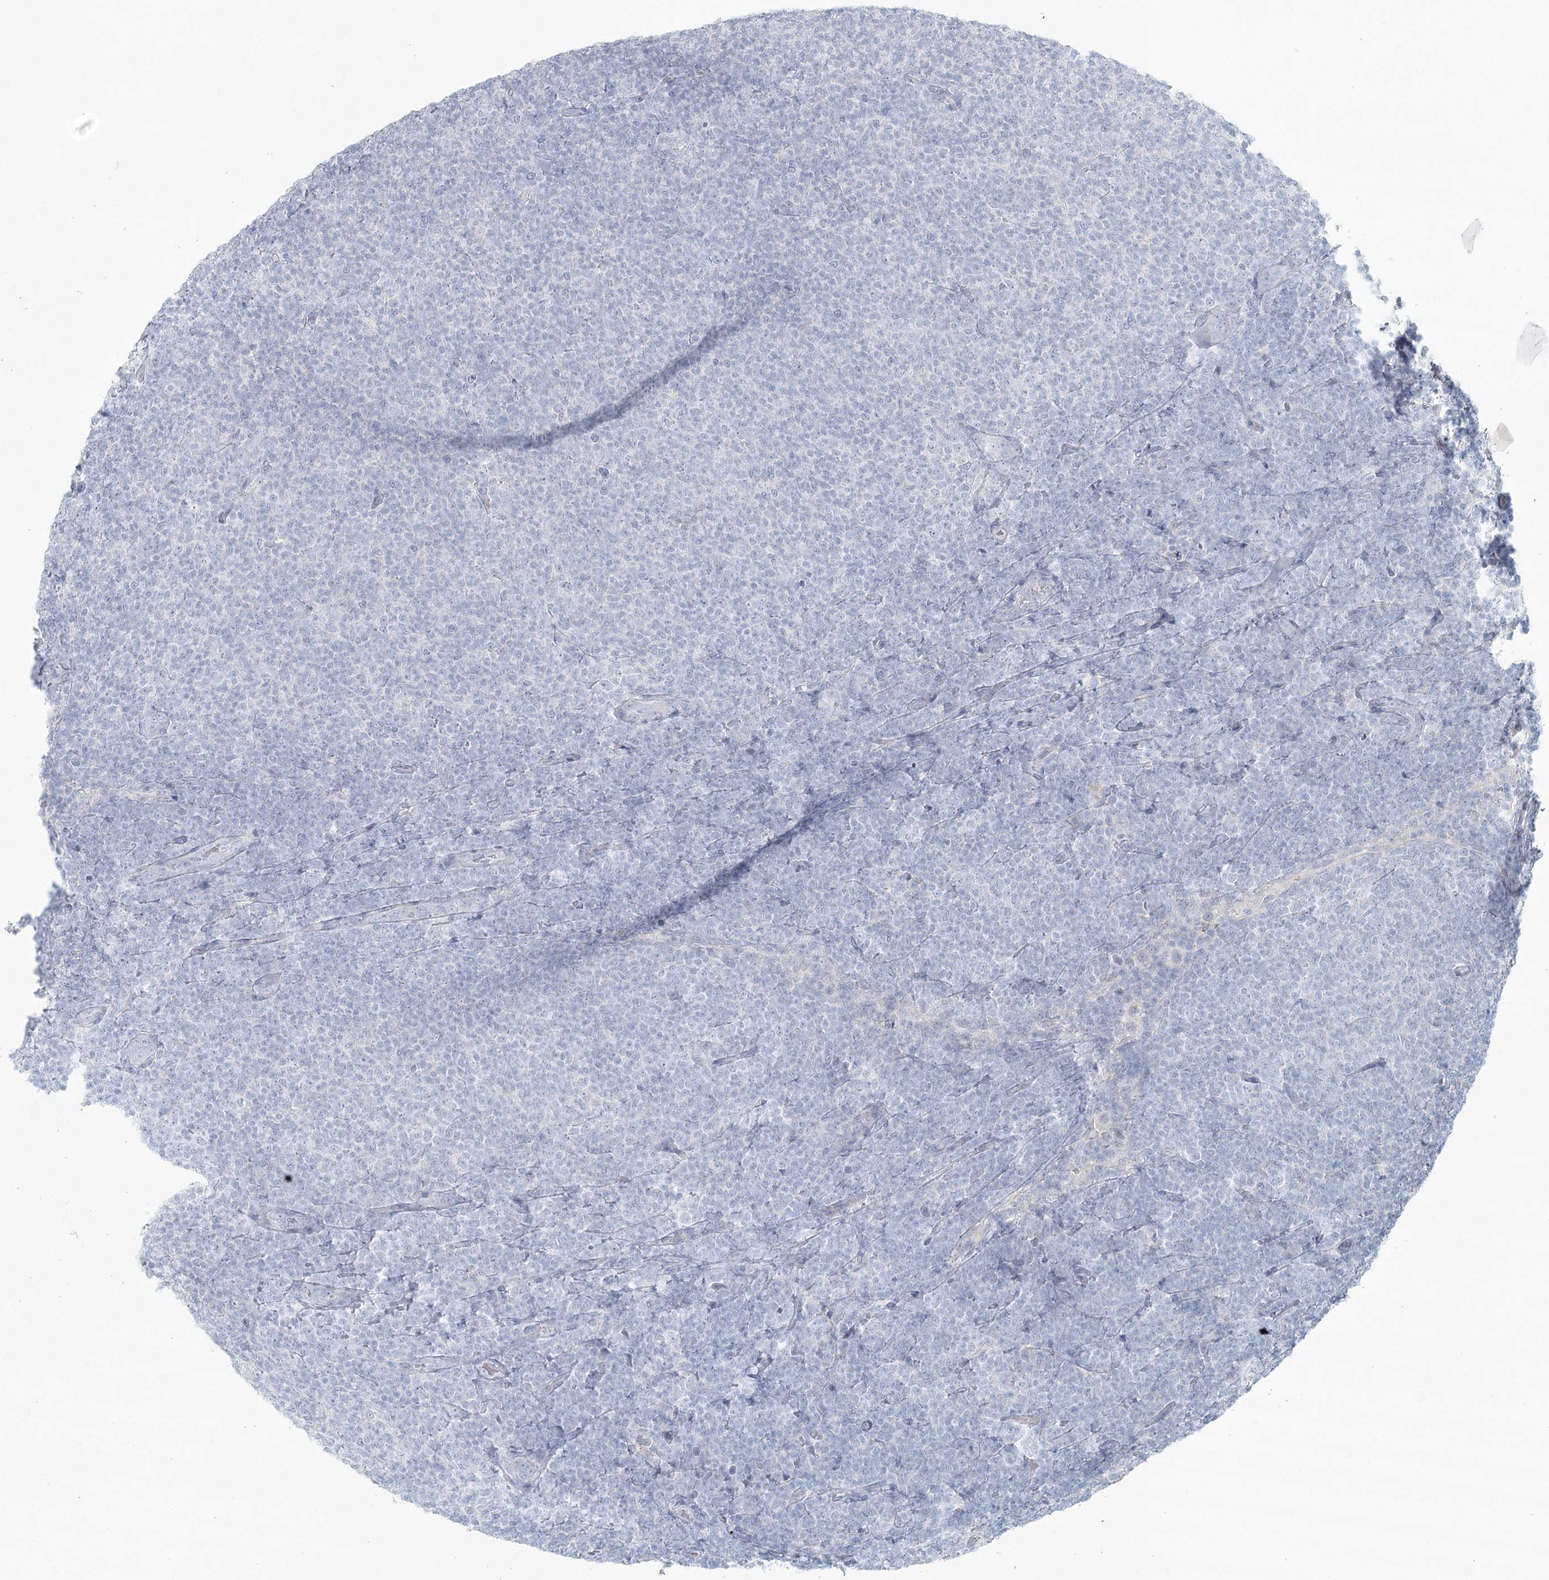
{"staining": {"intensity": "negative", "quantity": "none", "location": "none"}, "tissue": "lymphoma", "cell_type": "Tumor cells", "image_type": "cancer", "snomed": [{"axis": "morphology", "description": "Malignant lymphoma, non-Hodgkin's type, Low grade"}, {"axis": "topography", "description": "Lymph node"}], "caption": "Immunohistochemistry (IHC) of human low-grade malignant lymphoma, non-Hodgkin's type shows no expression in tumor cells.", "gene": "LRP2BP", "patient": {"sex": "male", "age": 66}}